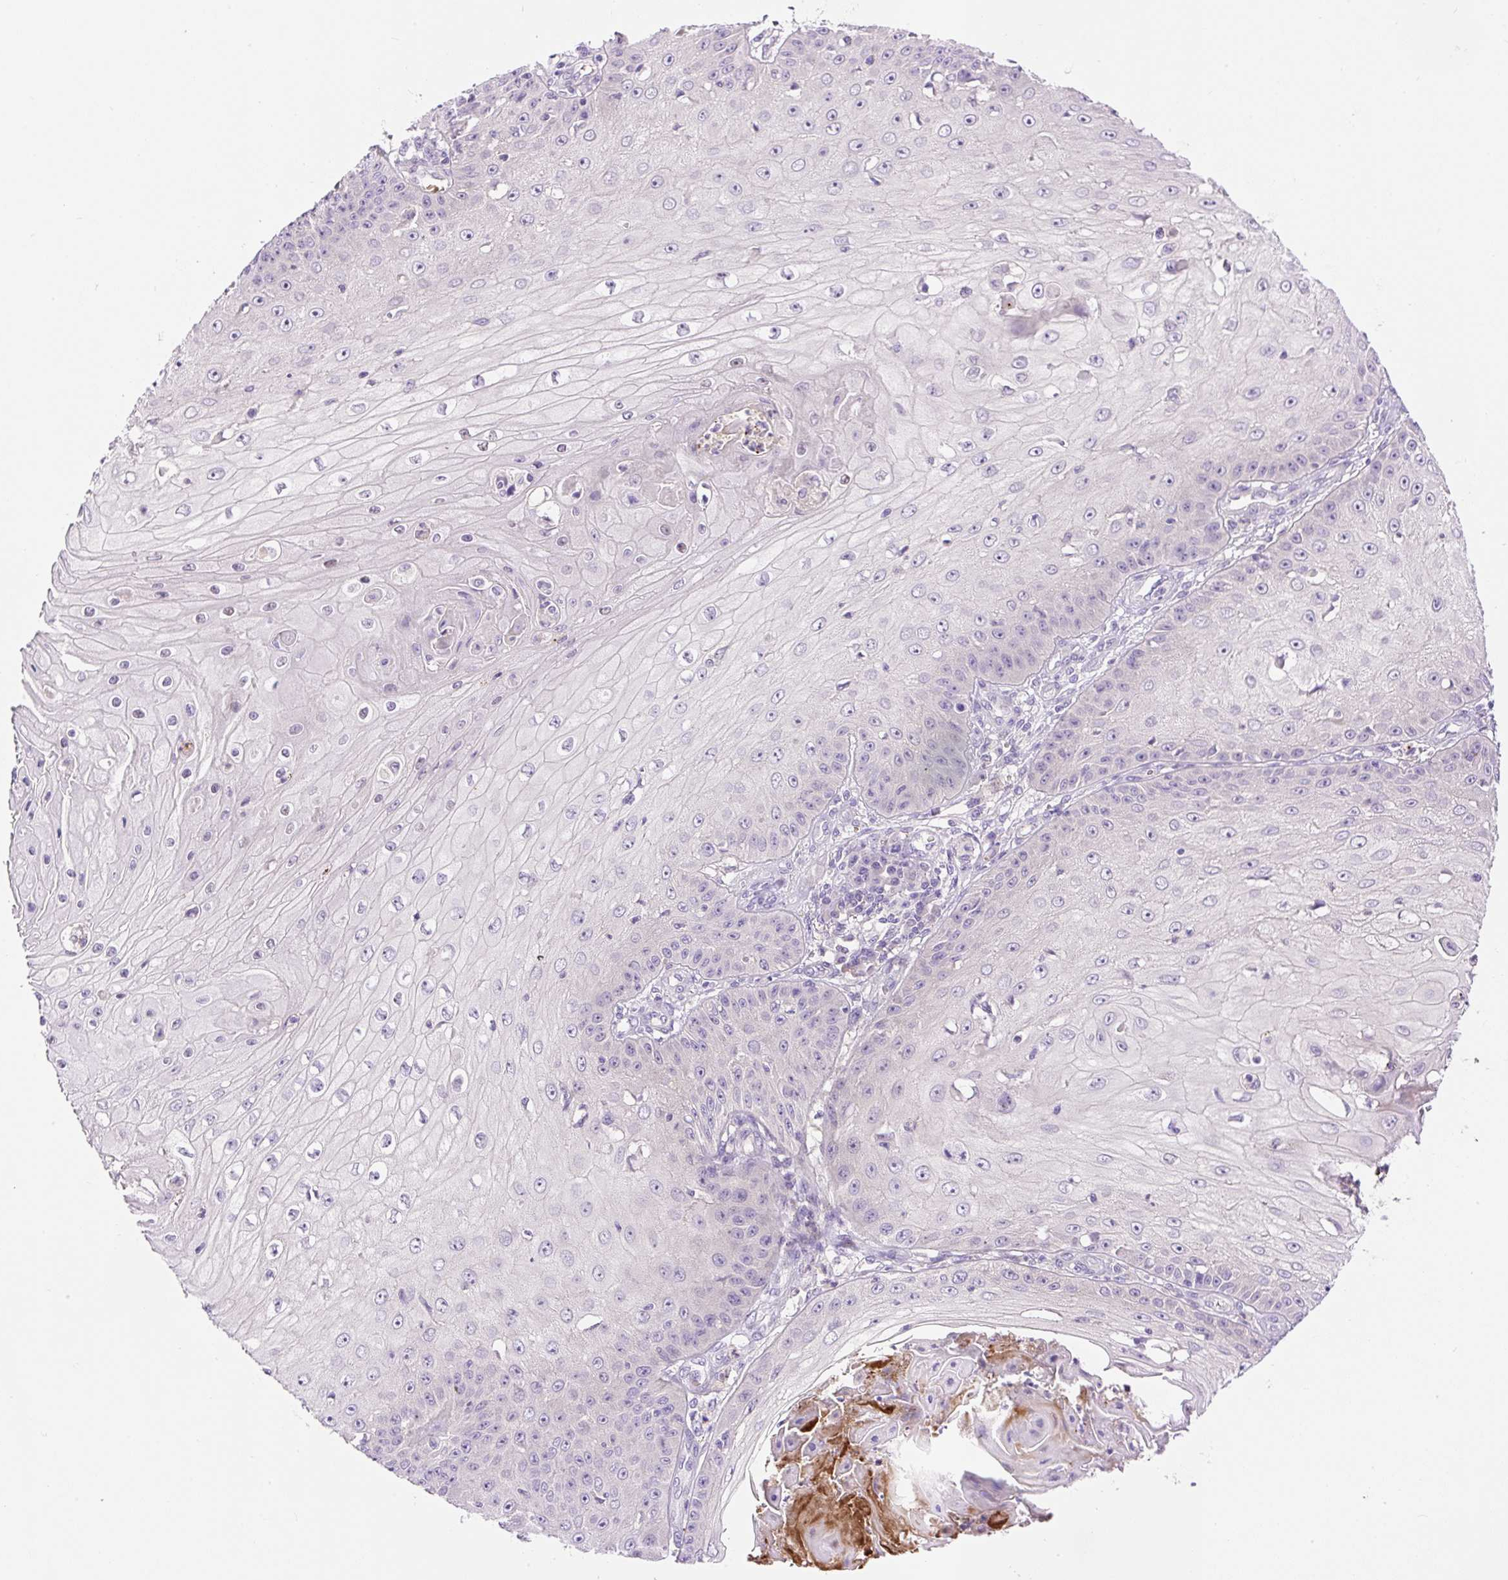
{"staining": {"intensity": "negative", "quantity": "none", "location": "none"}, "tissue": "skin cancer", "cell_type": "Tumor cells", "image_type": "cancer", "snomed": [{"axis": "morphology", "description": "Squamous cell carcinoma, NOS"}, {"axis": "topography", "description": "Skin"}], "caption": "The histopathology image exhibits no significant expression in tumor cells of skin squamous cell carcinoma.", "gene": "LHFPL5", "patient": {"sex": "male", "age": 70}}